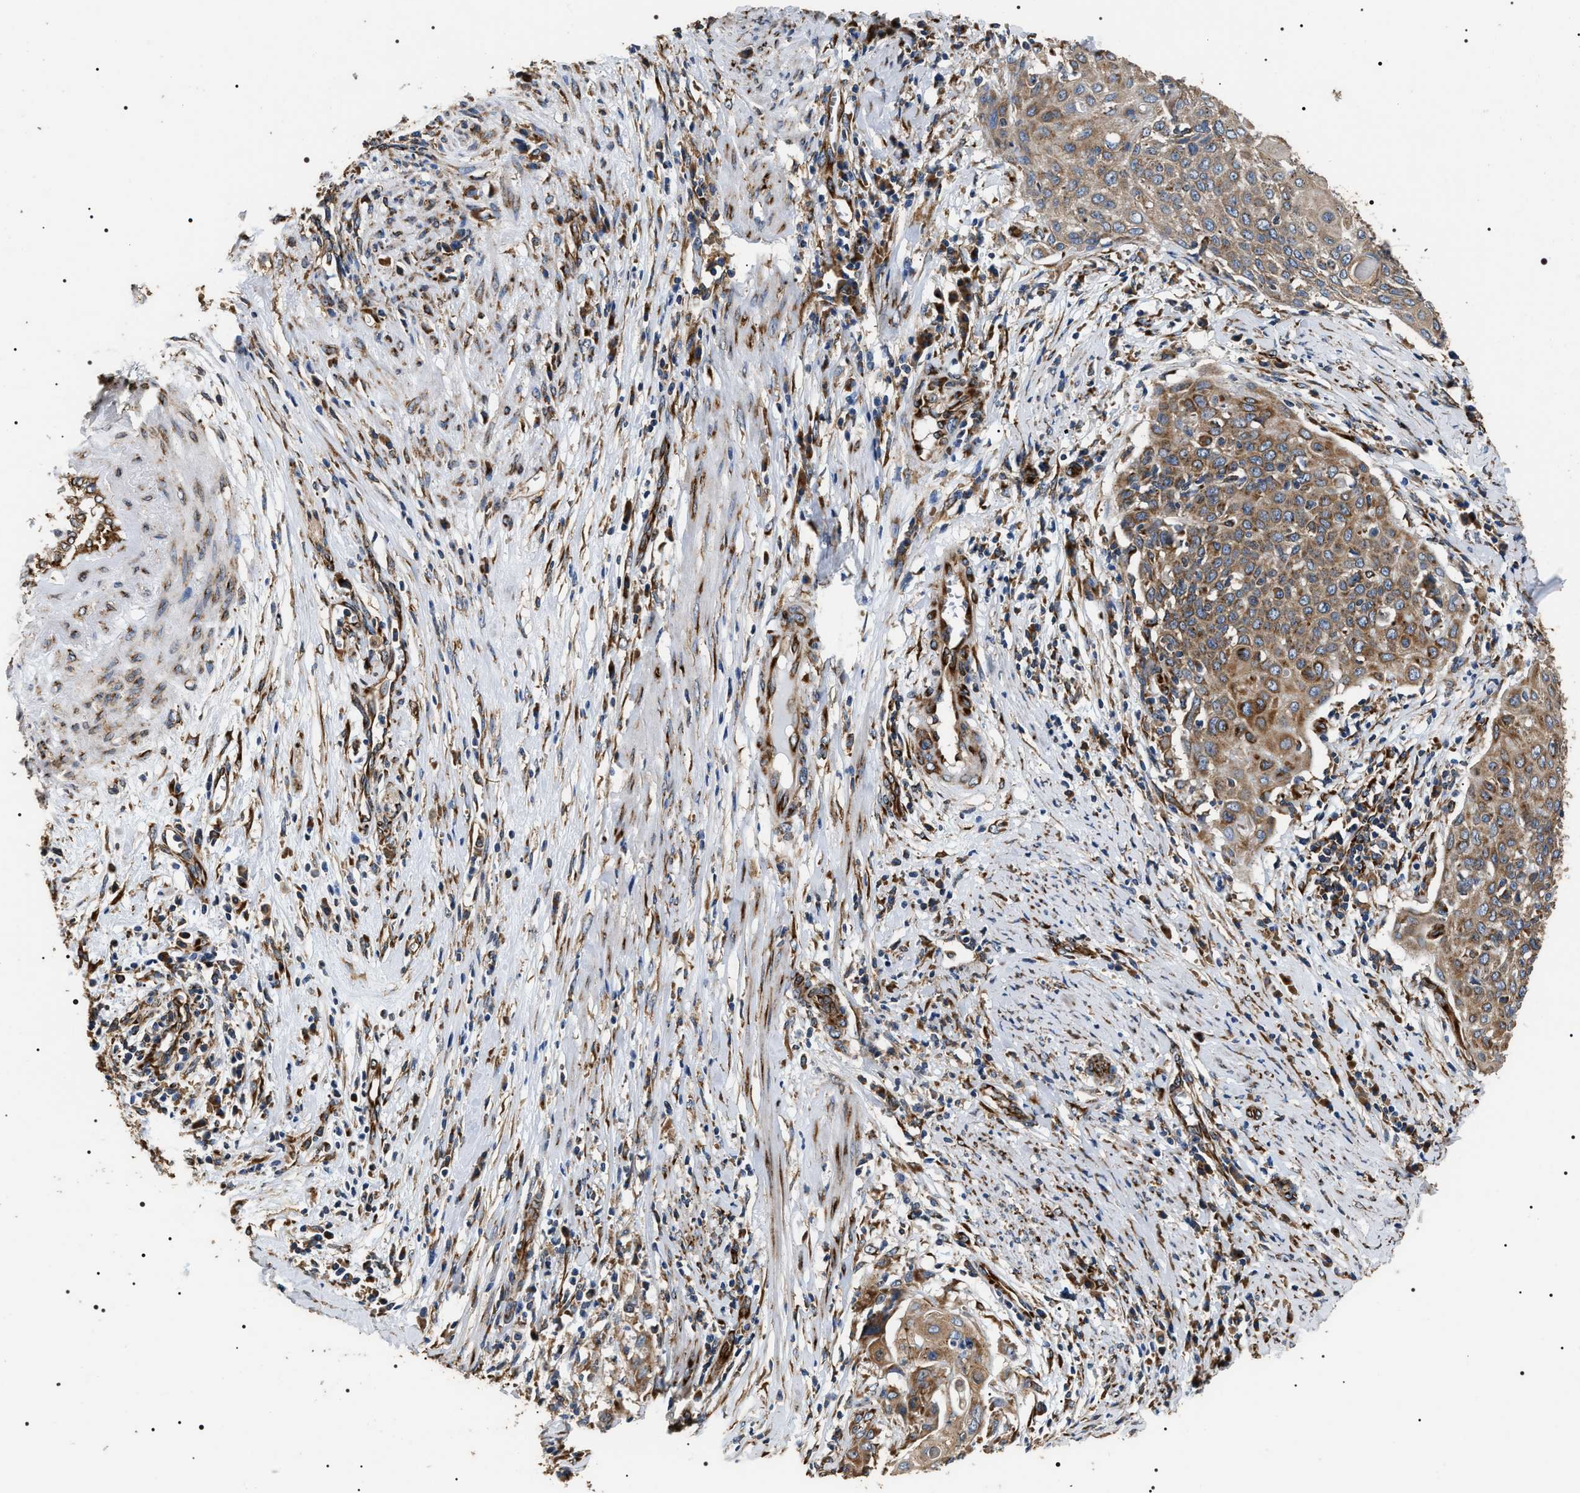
{"staining": {"intensity": "moderate", "quantity": ">75%", "location": "cytoplasmic/membranous"}, "tissue": "cervical cancer", "cell_type": "Tumor cells", "image_type": "cancer", "snomed": [{"axis": "morphology", "description": "Squamous cell carcinoma, NOS"}, {"axis": "topography", "description": "Cervix"}], "caption": "A brown stain shows moderate cytoplasmic/membranous staining of a protein in human squamous cell carcinoma (cervical) tumor cells.", "gene": "KTN1", "patient": {"sex": "female", "age": 39}}